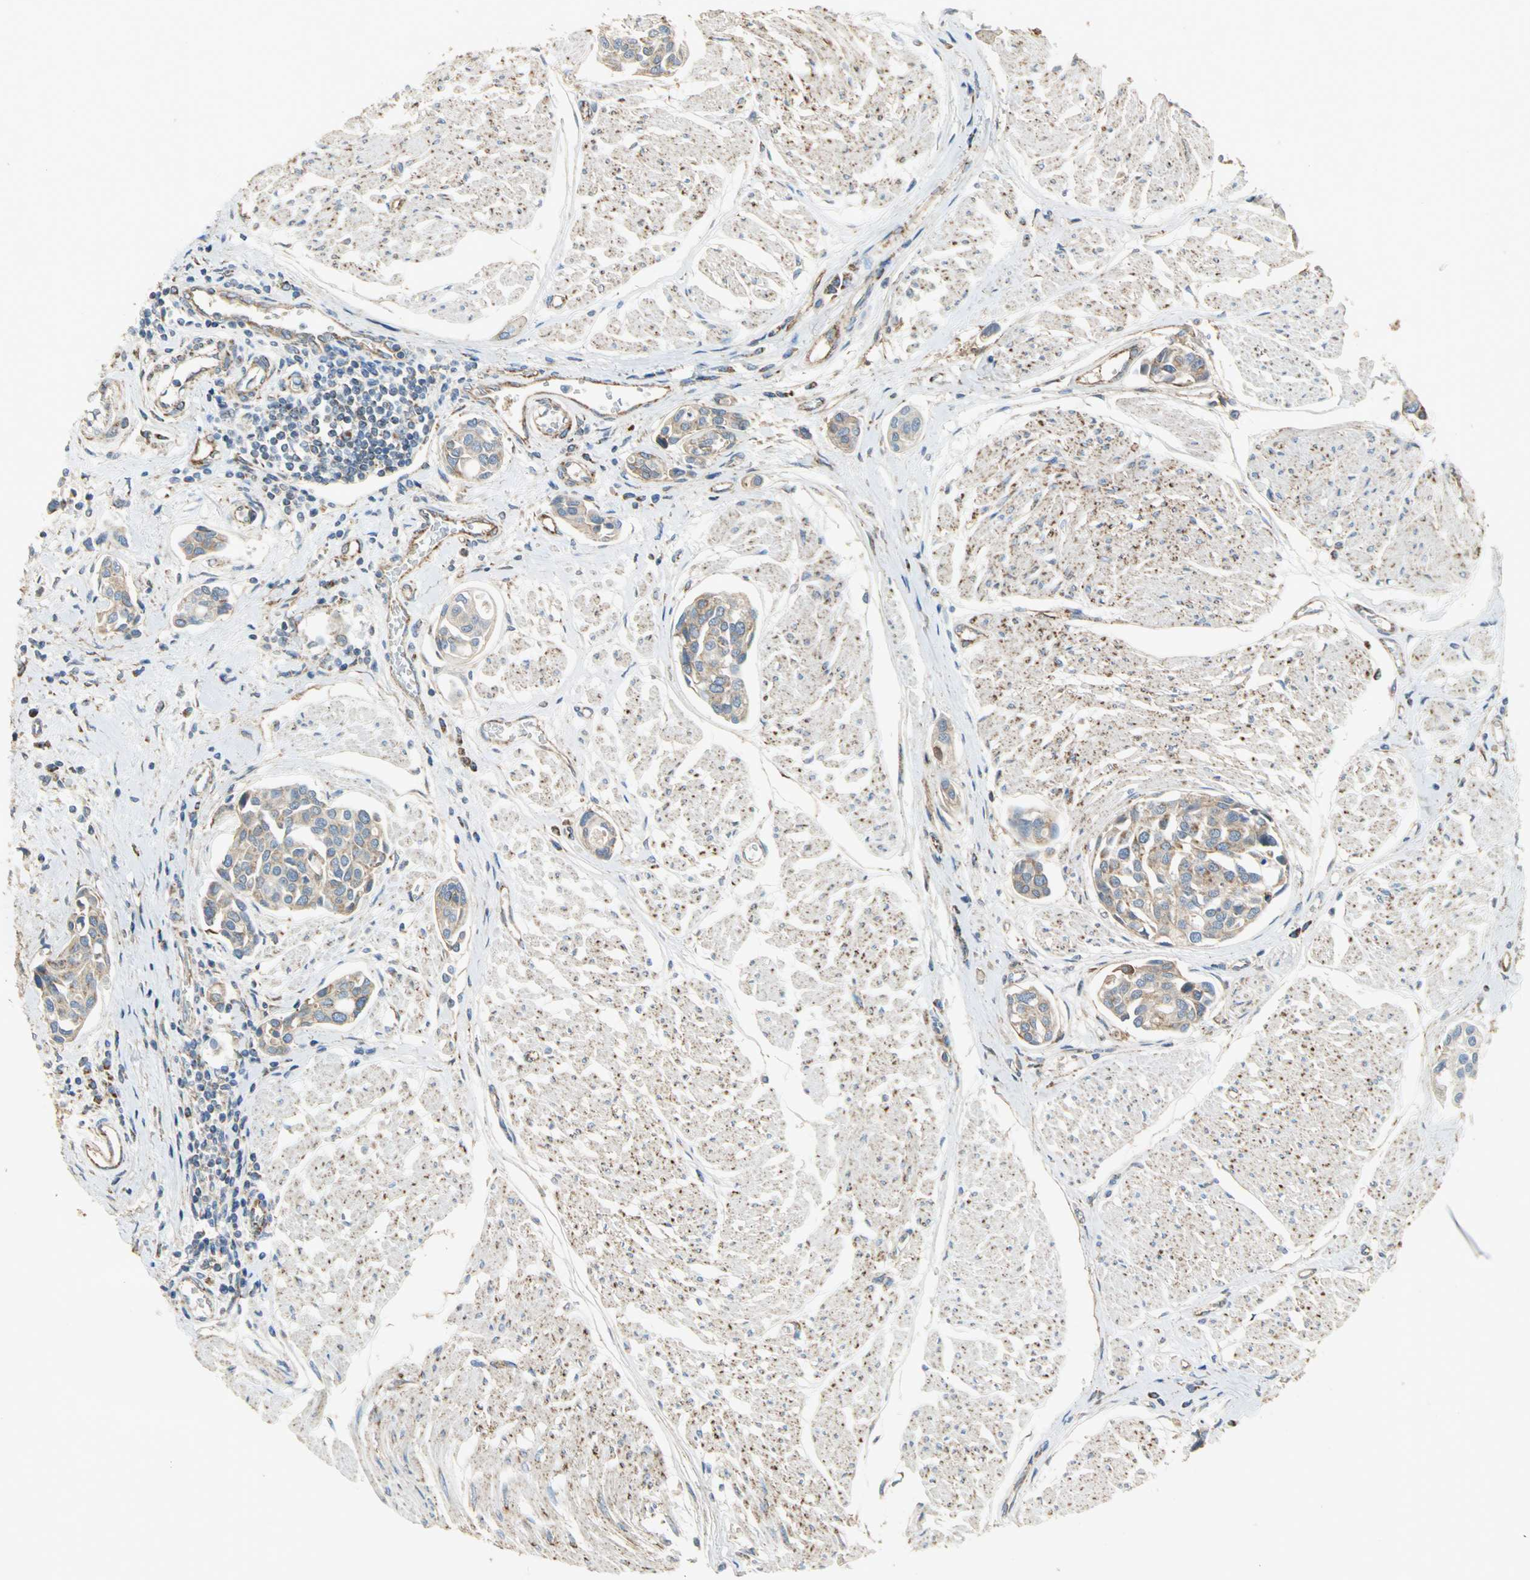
{"staining": {"intensity": "weak", "quantity": ">75%", "location": "cytoplasmic/membranous"}, "tissue": "urothelial cancer", "cell_type": "Tumor cells", "image_type": "cancer", "snomed": [{"axis": "morphology", "description": "Urothelial carcinoma, High grade"}, {"axis": "topography", "description": "Urinary bladder"}], "caption": "Tumor cells exhibit low levels of weak cytoplasmic/membranous expression in approximately >75% of cells in urothelial carcinoma (high-grade). (Stains: DAB in brown, nuclei in blue, Microscopy: brightfield microscopy at high magnification).", "gene": "NDUFB5", "patient": {"sex": "male", "age": 78}}